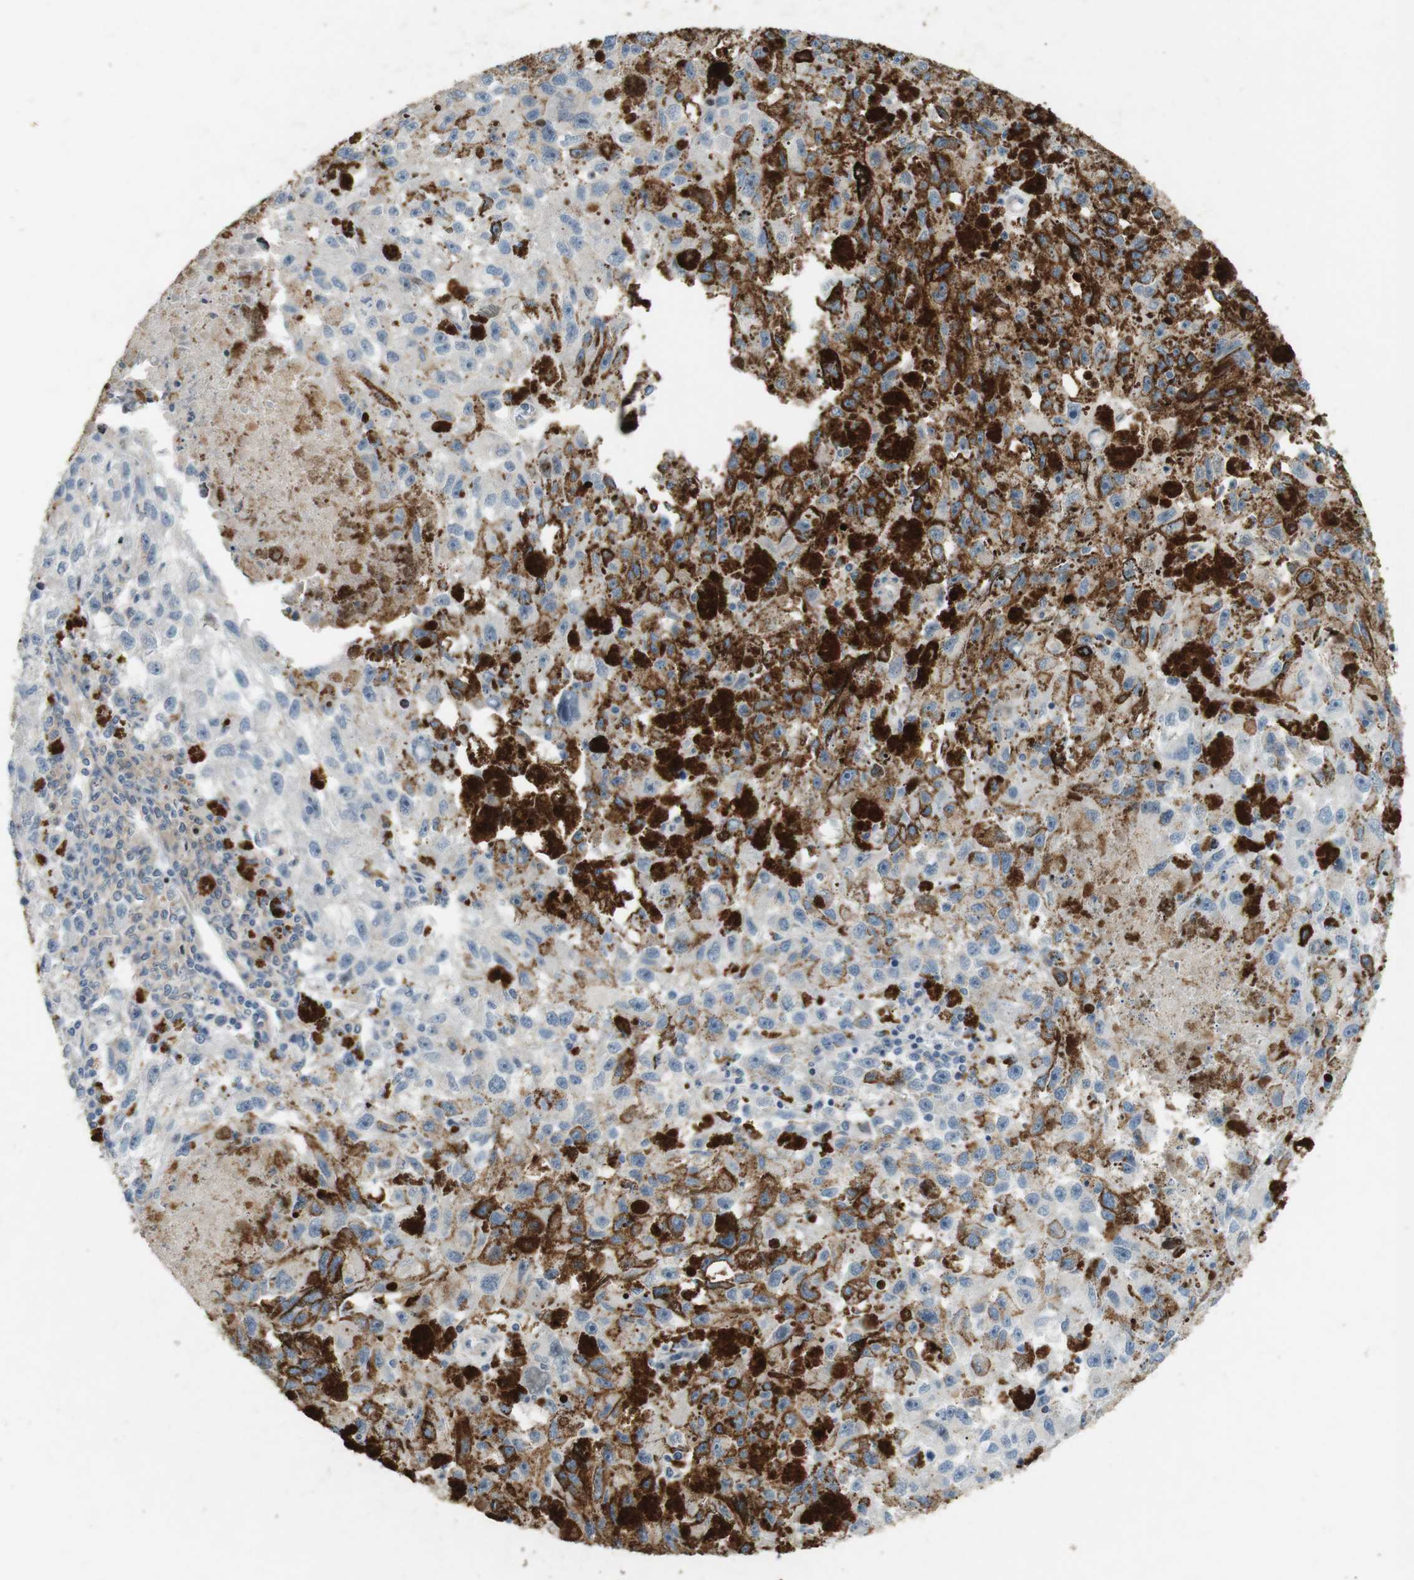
{"staining": {"intensity": "weak", "quantity": "<25%", "location": "cytoplasmic/membranous"}, "tissue": "melanoma", "cell_type": "Tumor cells", "image_type": "cancer", "snomed": [{"axis": "morphology", "description": "Malignant melanoma, NOS"}, {"axis": "topography", "description": "Skin"}], "caption": "IHC photomicrograph of neoplastic tissue: melanoma stained with DAB (3,3'-diaminobenzidine) displays no significant protein staining in tumor cells. Nuclei are stained in blue.", "gene": "PCDH10", "patient": {"sex": "female", "age": 104}}